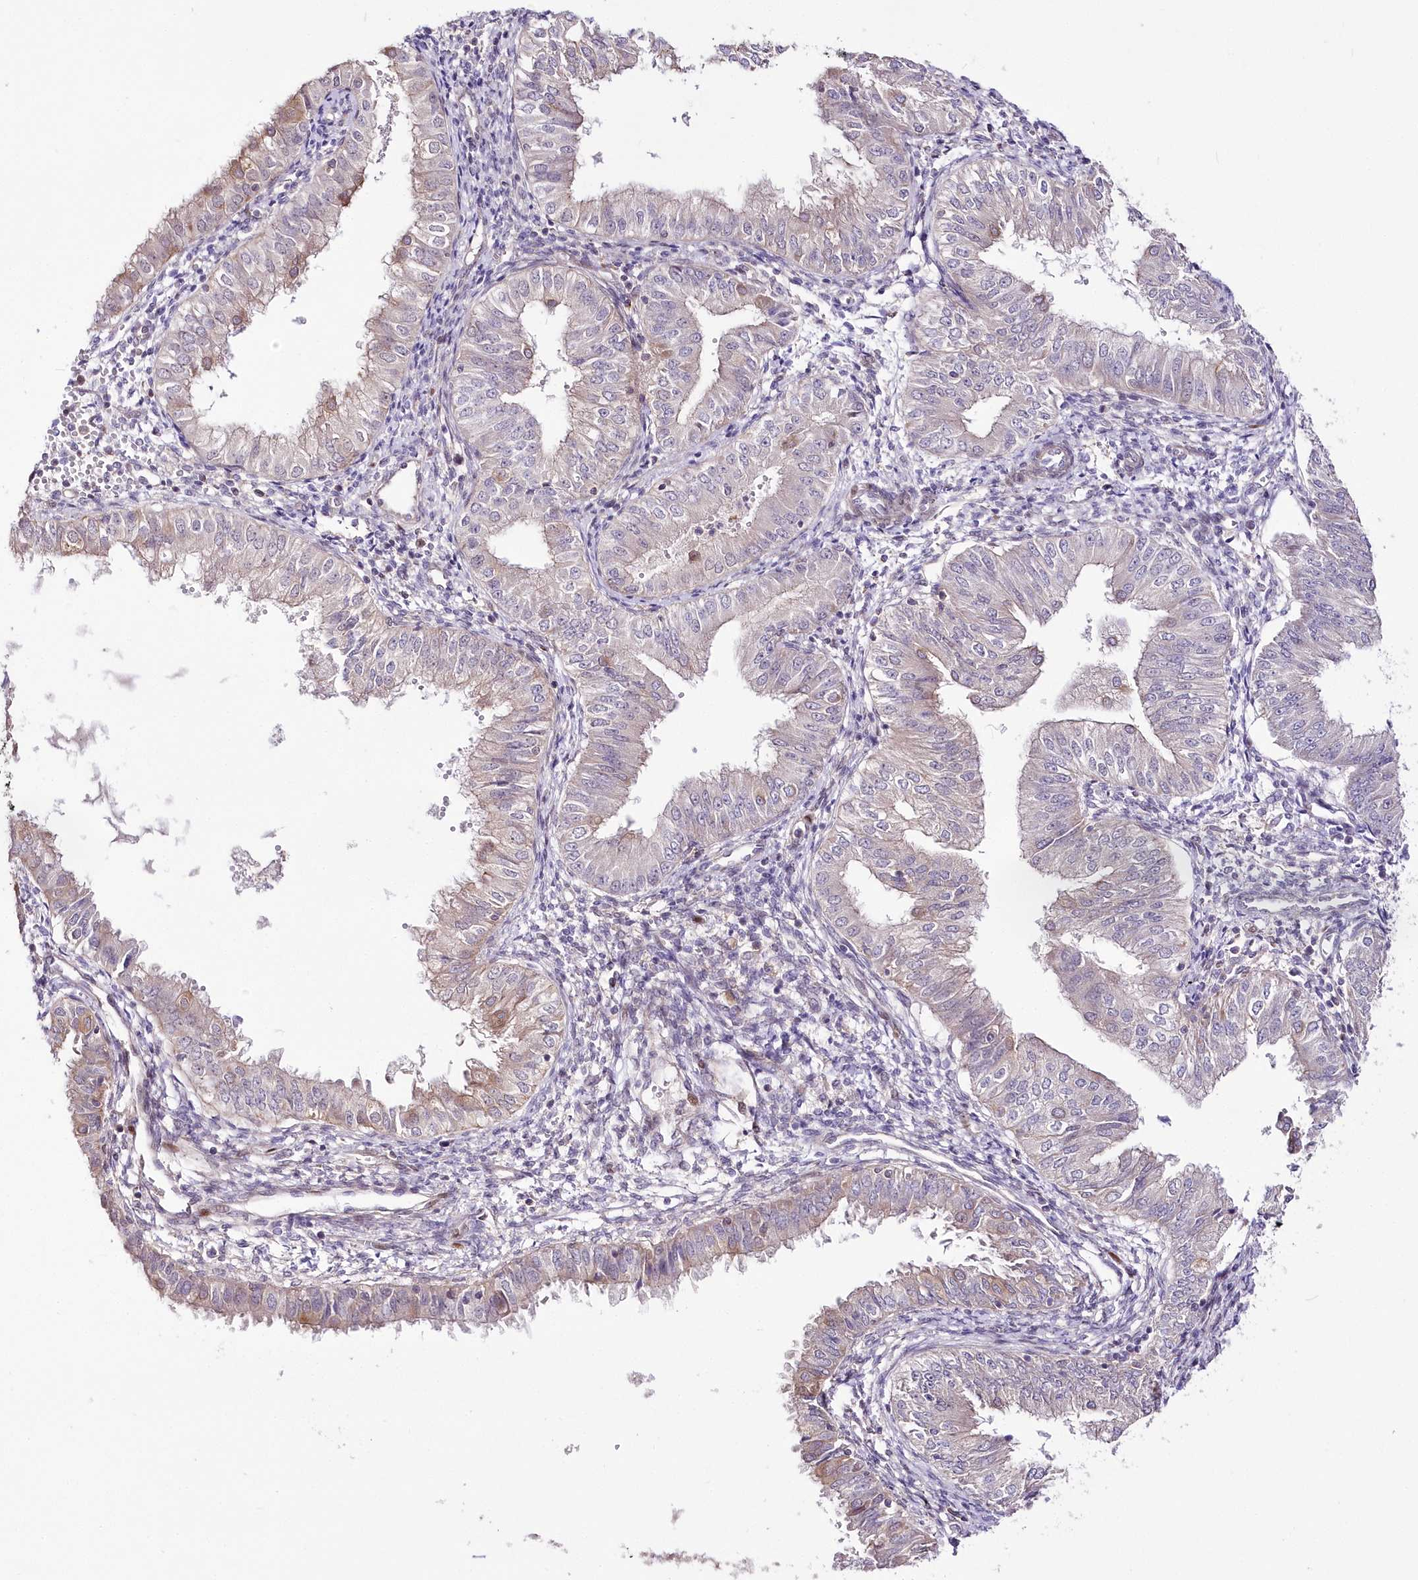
{"staining": {"intensity": "weak", "quantity": "<25%", "location": "cytoplasmic/membranous"}, "tissue": "endometrial cancer", "cell_type": "Tumor cells", "image_type": "cancer", "snomed": [{"axis": "morphology", "description": "Normal tissue, NOS"}, {"axis": "morphology", "description": "Adenocarcinoma, NOS"}, {"axis": "topography", "description": "Endometrium"}], "caption": "The photomicrograph displays no staining of tumor cells in endometrial cancer (adenocarcinoma).", "gene": "FAM241B", "patient": {"sex": "female", "age": 53}}